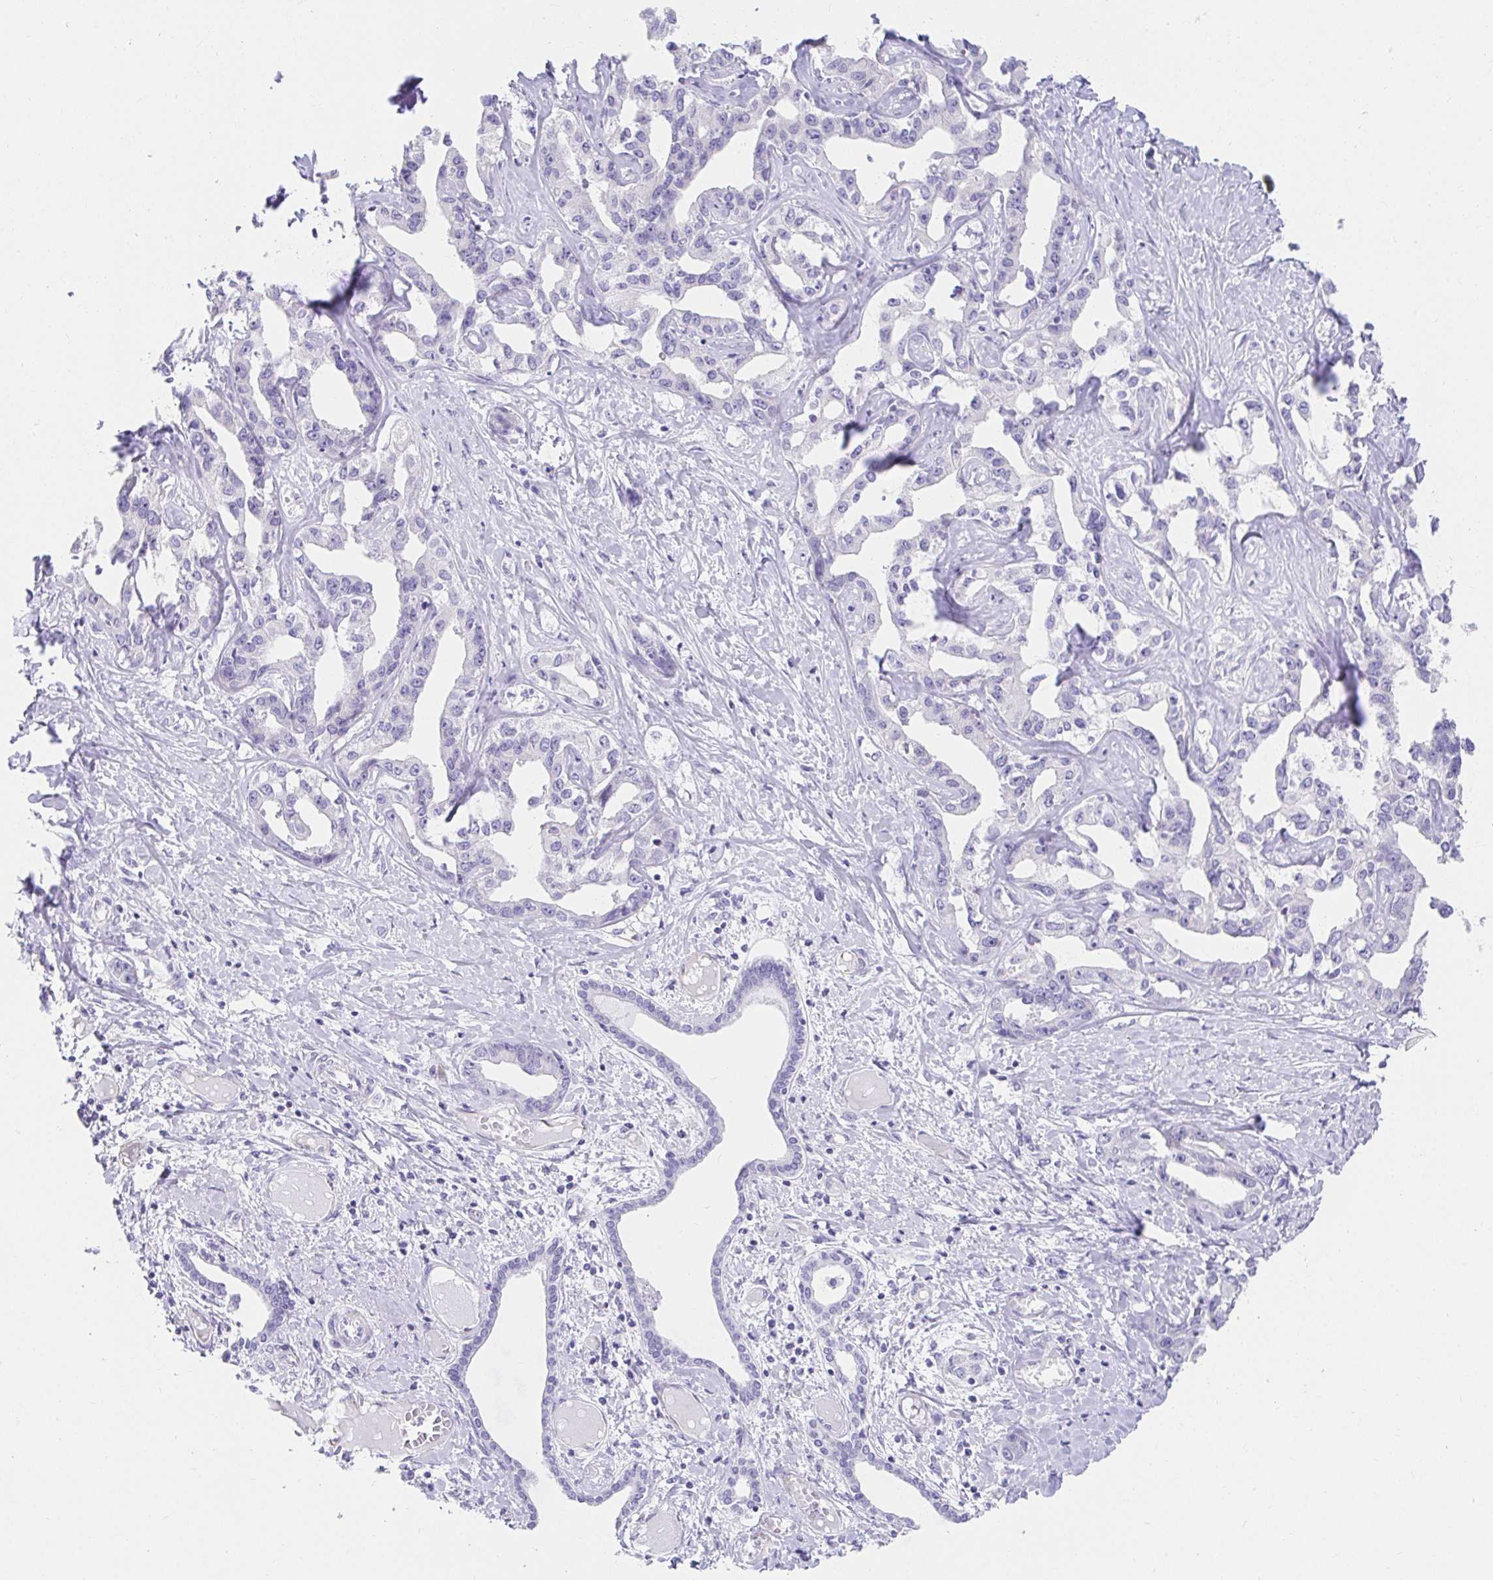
{"staining": {"intensity": "negative", "quantity": "none", "location": "none"}, "tissue": "liver cancer", "cell_type": "Tumor cells", "image_type": "cancer", "snomed": [{"axis": "morphology", "description": "Cholangiocarcinoma"}, {"axis": "topography", "description": "Liver"}], "caption": "High magnification brightfield microscopy of cholangiocarcinoma (liver) stained with DAB (3,3'-diaminobenzidine) (brown) and counterstained with hematoxylin (blue): tumor cells show no significant expression. (DAB (3,3'-diaminobenzidine) IHC with hematoxylin counter stain).", "gene": "VGLL1", "patient": {"sex": "male", "age": 59}}